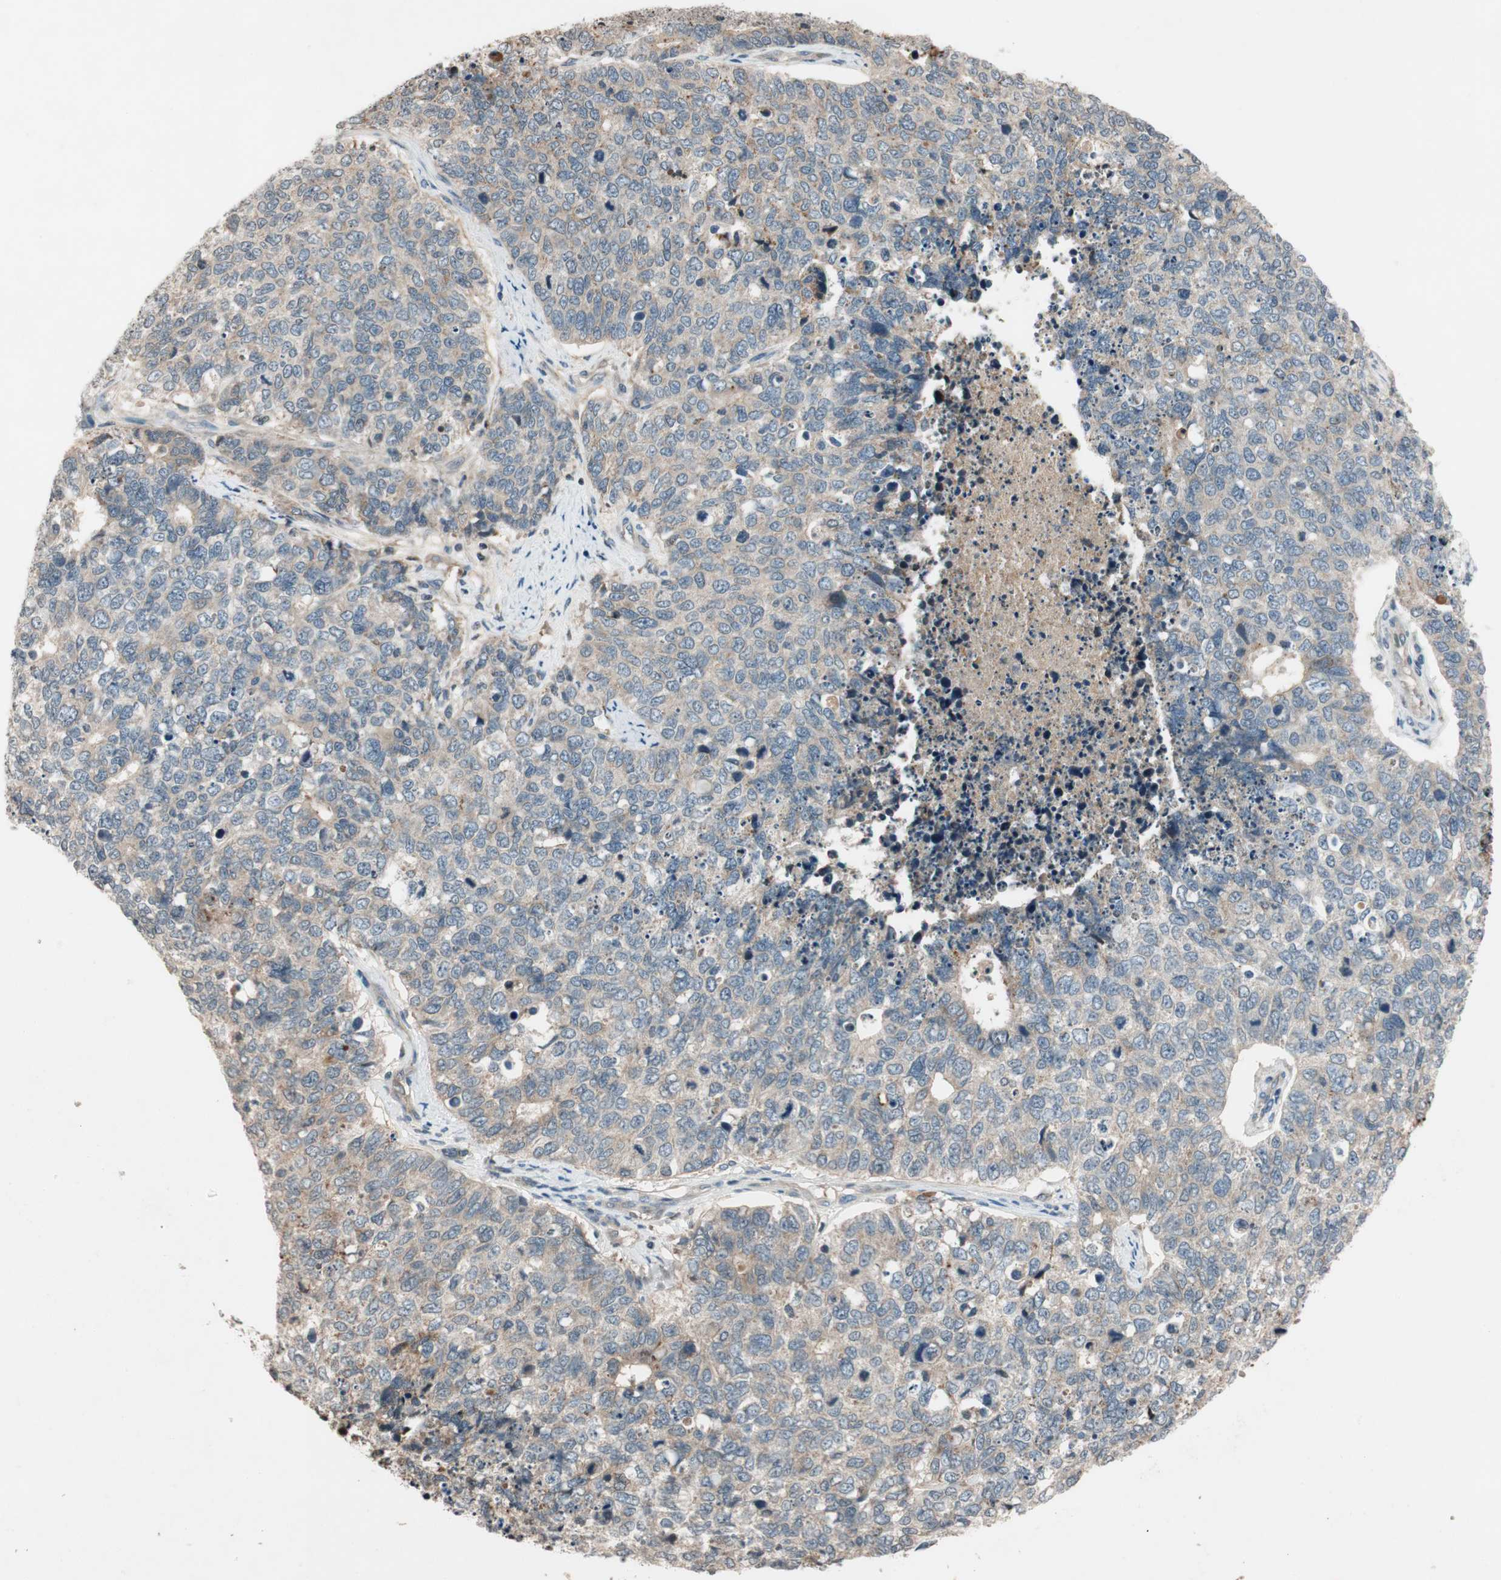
{"staining": {"intensity": "weak", "quantity": ">75%", "location": "cytoplasmic/membranous"}, "tissue": "cervical cancer", "cell_type": "Tumor cells", "image_type": "cancer", "snomed": [{"axis": "morphology", "description": "Squamous cell carcinoma, NOS"}, {"axis": "topography", "description": "Cervix"}], "caption": "The micrograph reveals a brown stain indicating the presence of a protein in the cytoplasmic/membranous of tumor cells in cervical cancer (squamous cell carcinoma).", "gene": "GCLM", "patient": {"sex": "female", "age": 63}}